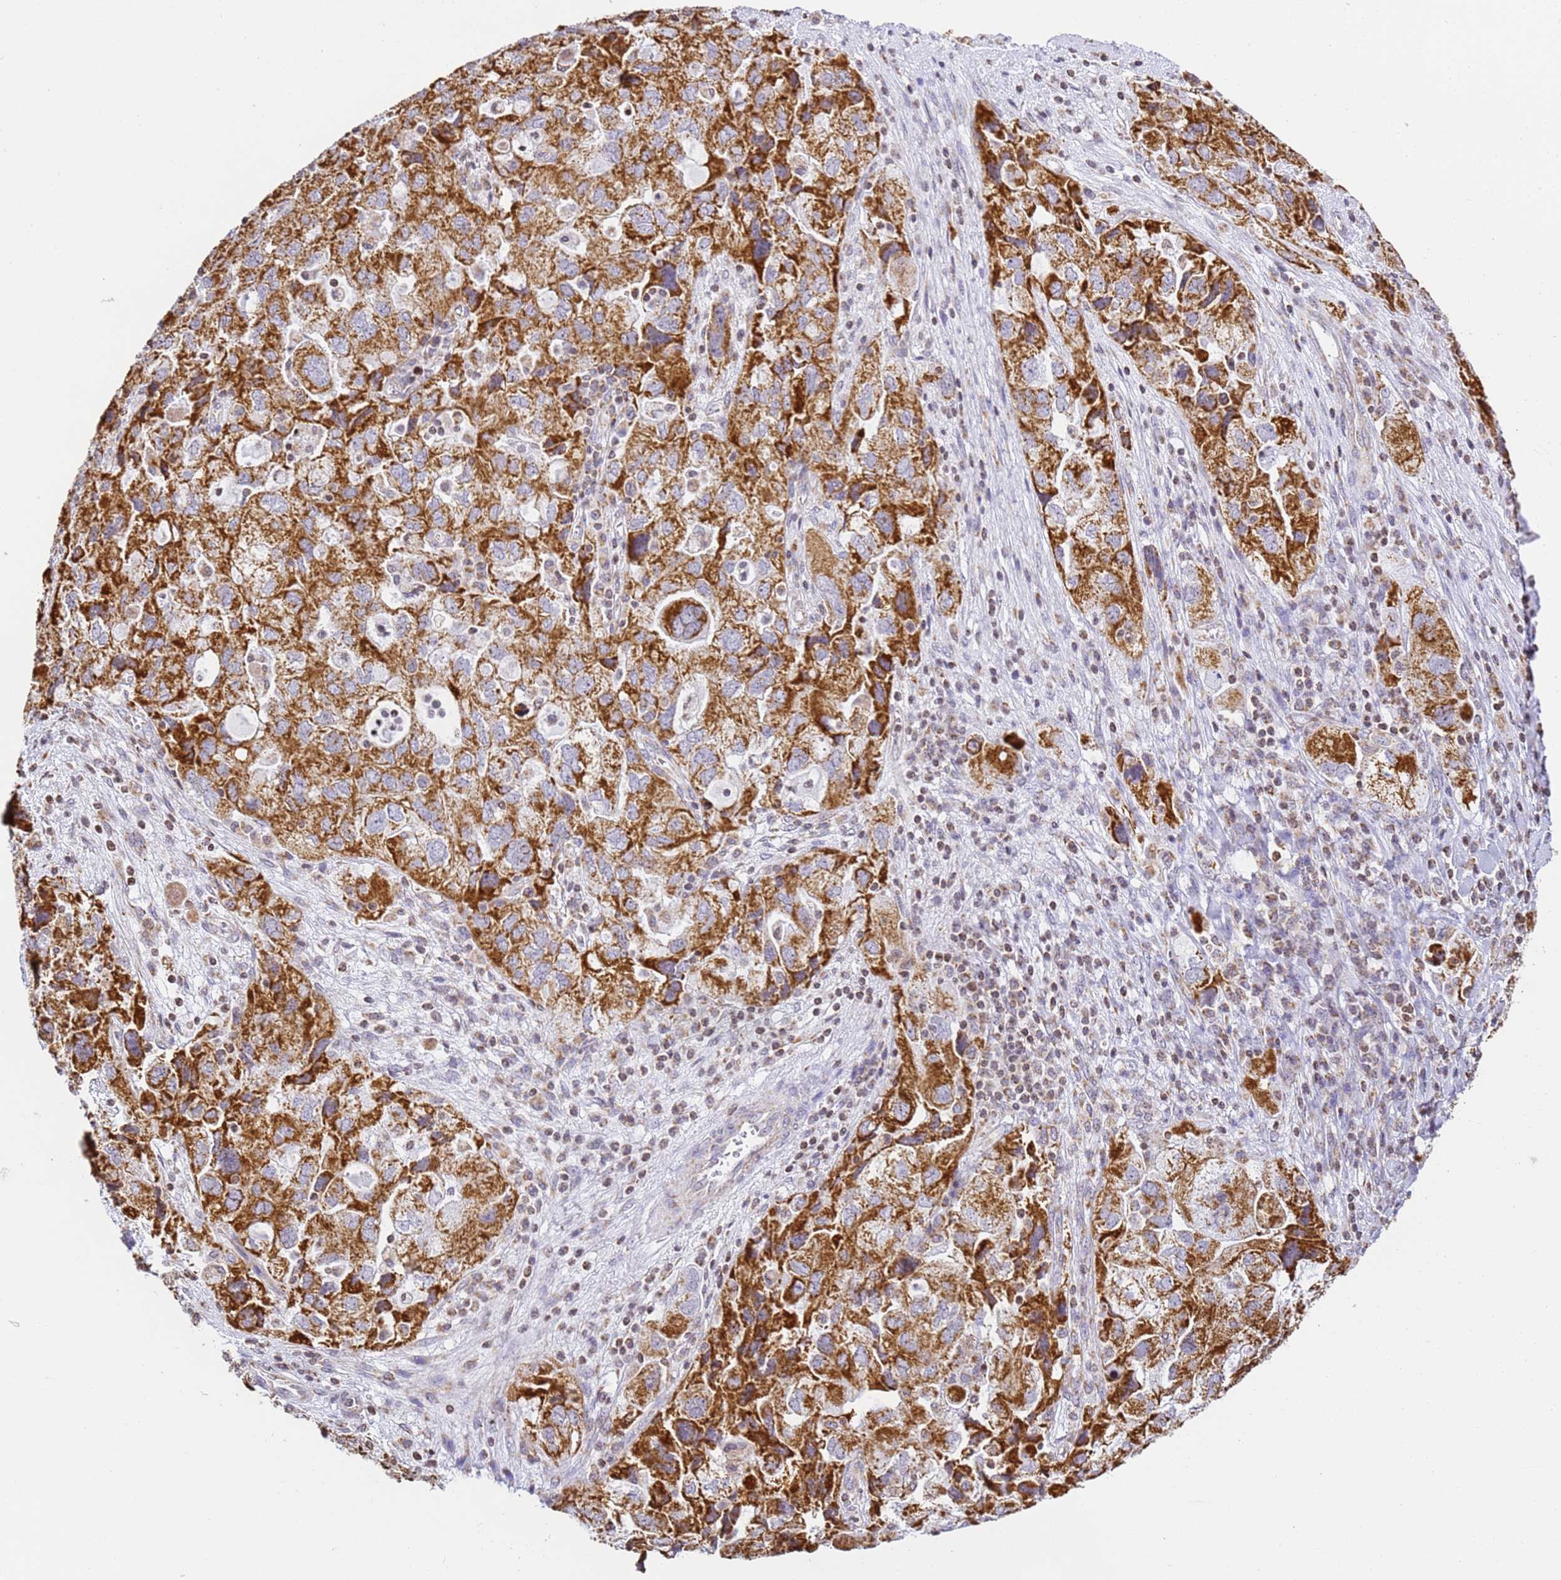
{"staining": {"intensity": "strong", "quantity": ">75%", "location": "cytoplasmic/membranous"}, "tissue": "ovarian cancer", "cell_type": "Tumor cells", "image_type": "cancer", "snomed": [{"axis": "morphology", "description": "Carcinoma, NOS"}, {"axis": "morphology", "description": "Cystadenocarcinoma, serous, NOS"}, {"axis": "topography", "description": "Ovary"}], "caption": "A high amount of strong cytoplasmic/membranous expression is present in about >75% of tumor cells in ovarian cancer (carcinoma) tissue.", "gene": "HSPE1", "patient": {"sex": "female", "age": 69}}